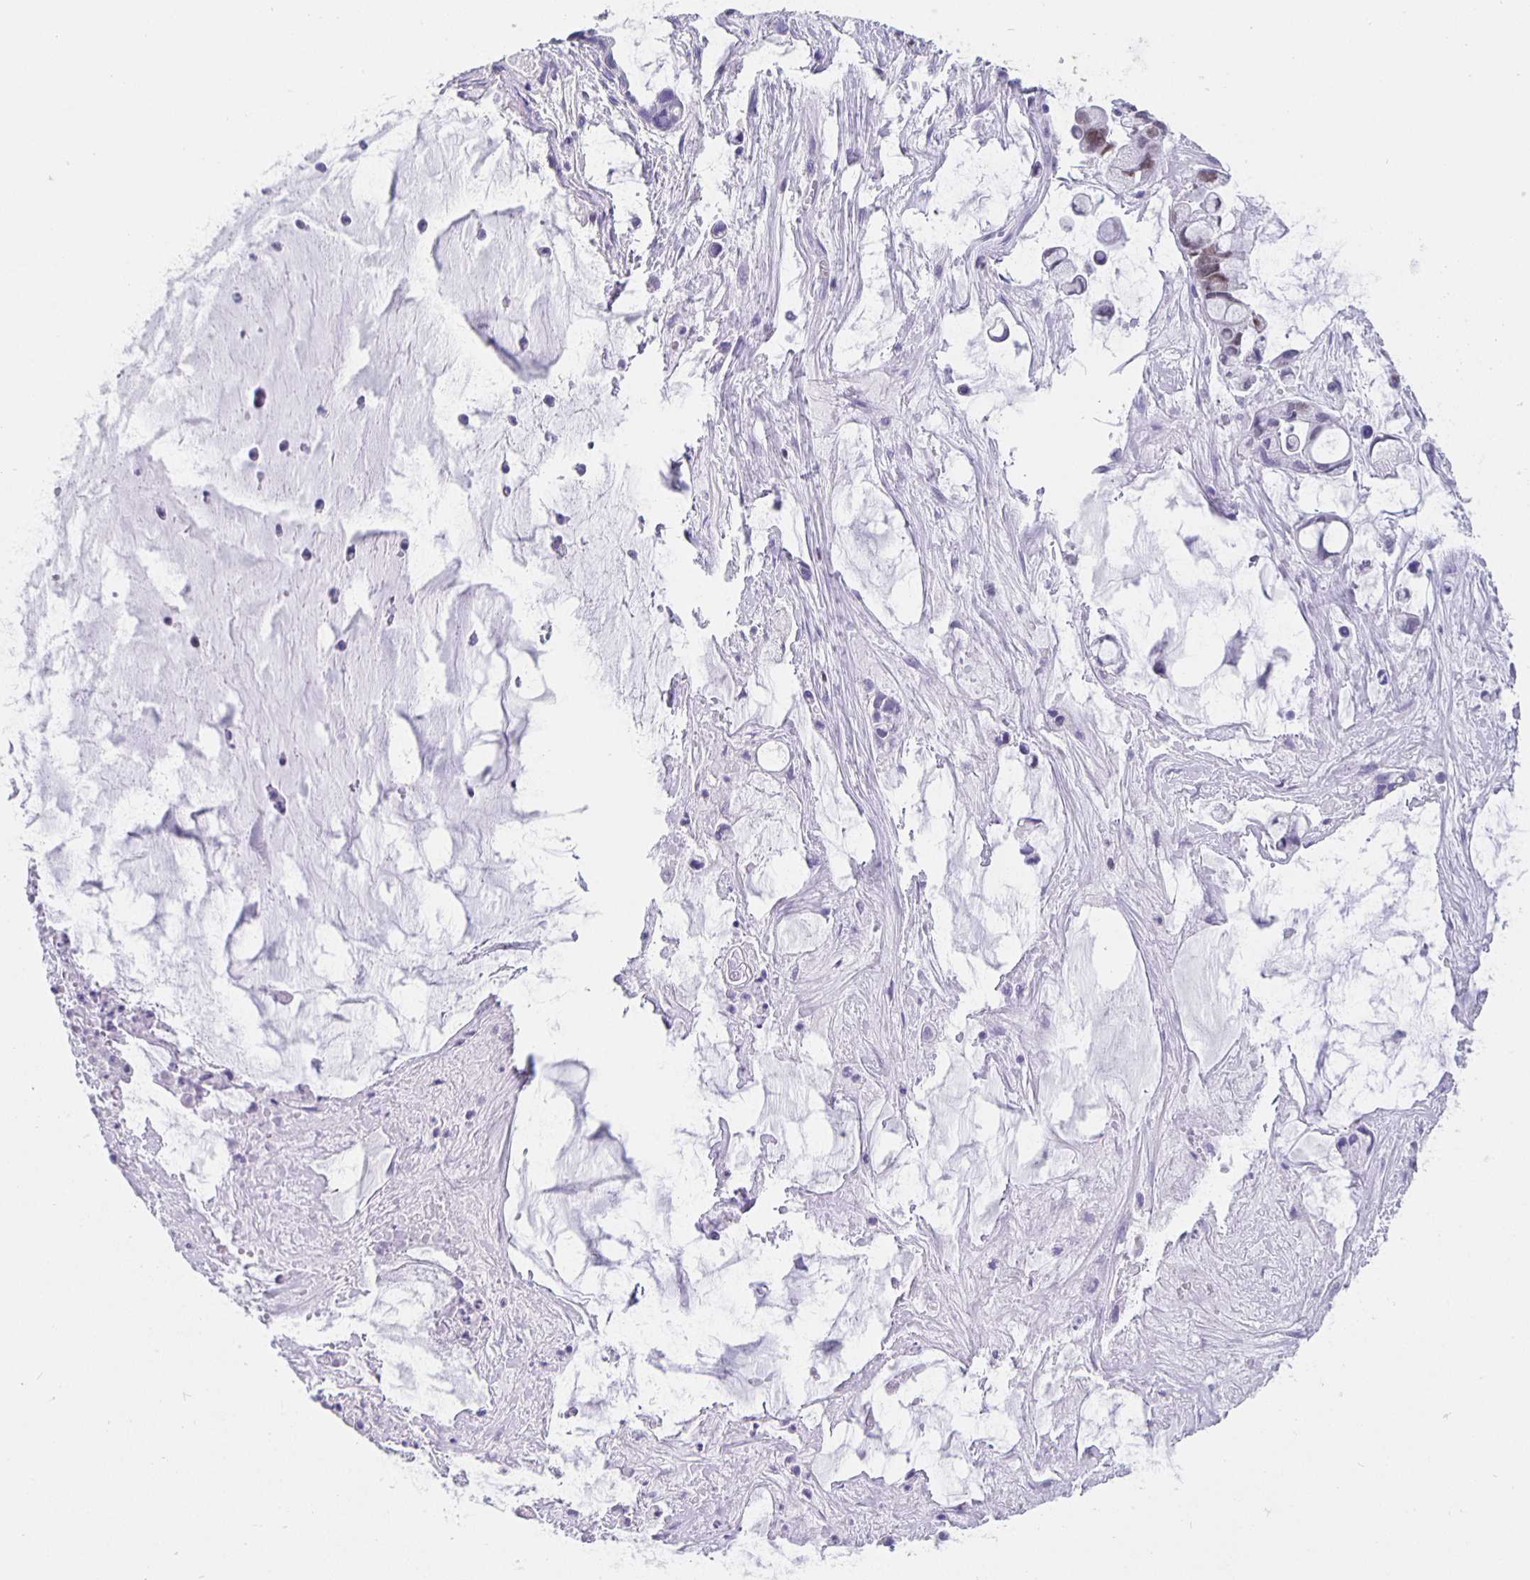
{"staining": {"intensity": "moderate", "quantity": "<25%", "location": "nuclear"}, "tissue": "ovarian cancer", "cell_type": "Tumor cells", "image_type": "cancer", "snomed": [{"axis": "morphology", "description": "Cystadenocarcinoma, mucinous, NOS"}, {"axis": "topography", "description": "Ovary"}], "caption": "A micrograph of mucinous cystadenocarcinoma (ovarian) stained for a protein reveals moderate nuclear brown staining in tumor cells.", "gene": "SATB2", "patient": {"sex": "female", "age": 63}}